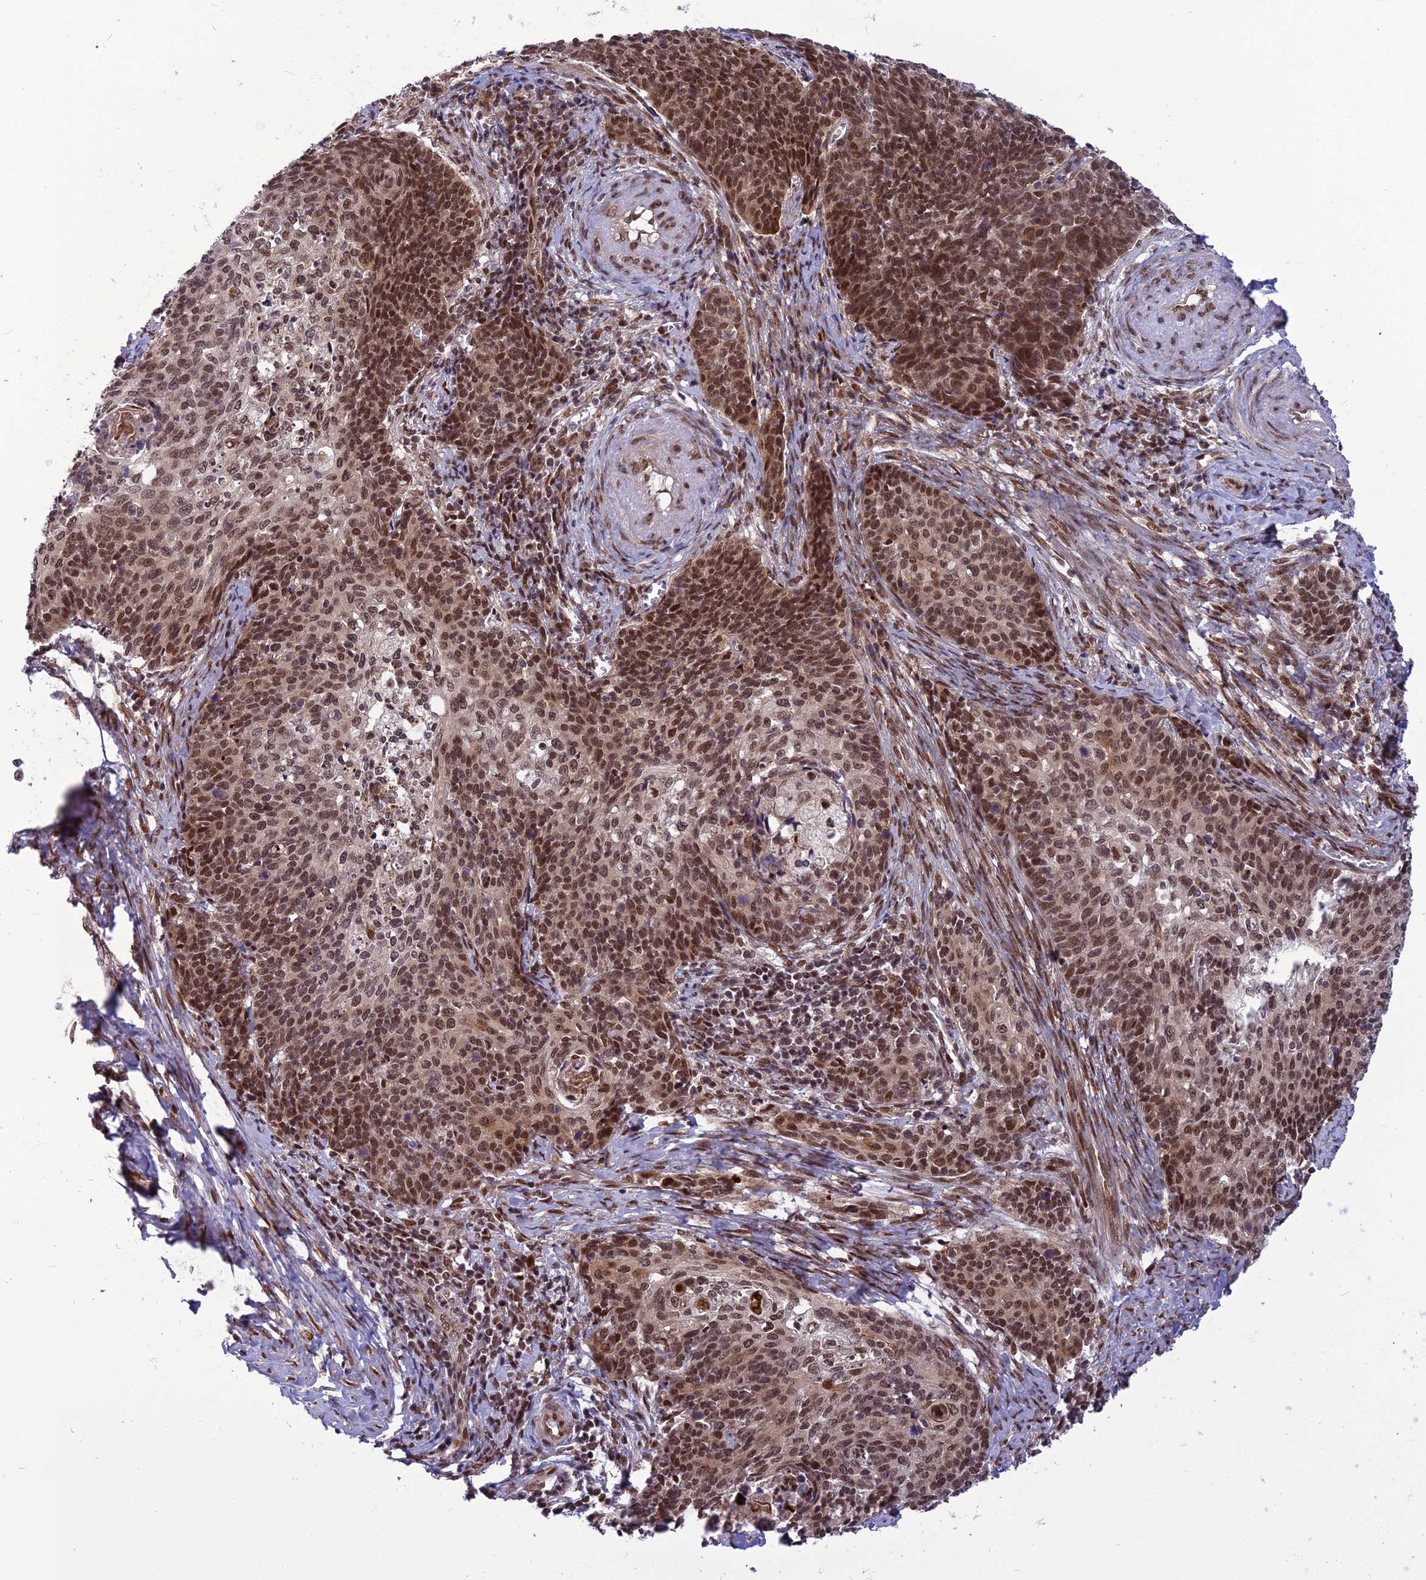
{"staining": {"intensity": "moderate", "quantity": ">75%", "location": "nuclear"}, "tissue": "cervical cancer", "cell_type": "Tumor cells", "image_type": "cancer", "snomed": [{"axis": "morphology", "description": "Squamous cell carcinoma, NOS"}, {"axis": "topography", "description": "Cervix"}], "caption": "Immunohistochemistry (IHC) staining of cervical cancer, which displays medium levels of moderate nuclear expression in approximately >75% of tumor cells indicating moderate nuclear protein staining. The staining was performed using DAB (brown) for protein detection and nuclei were counterstained in hematoxylin (blue).", "gene": "RTRAF", "patient": {"sex": "female", "age": 39}}